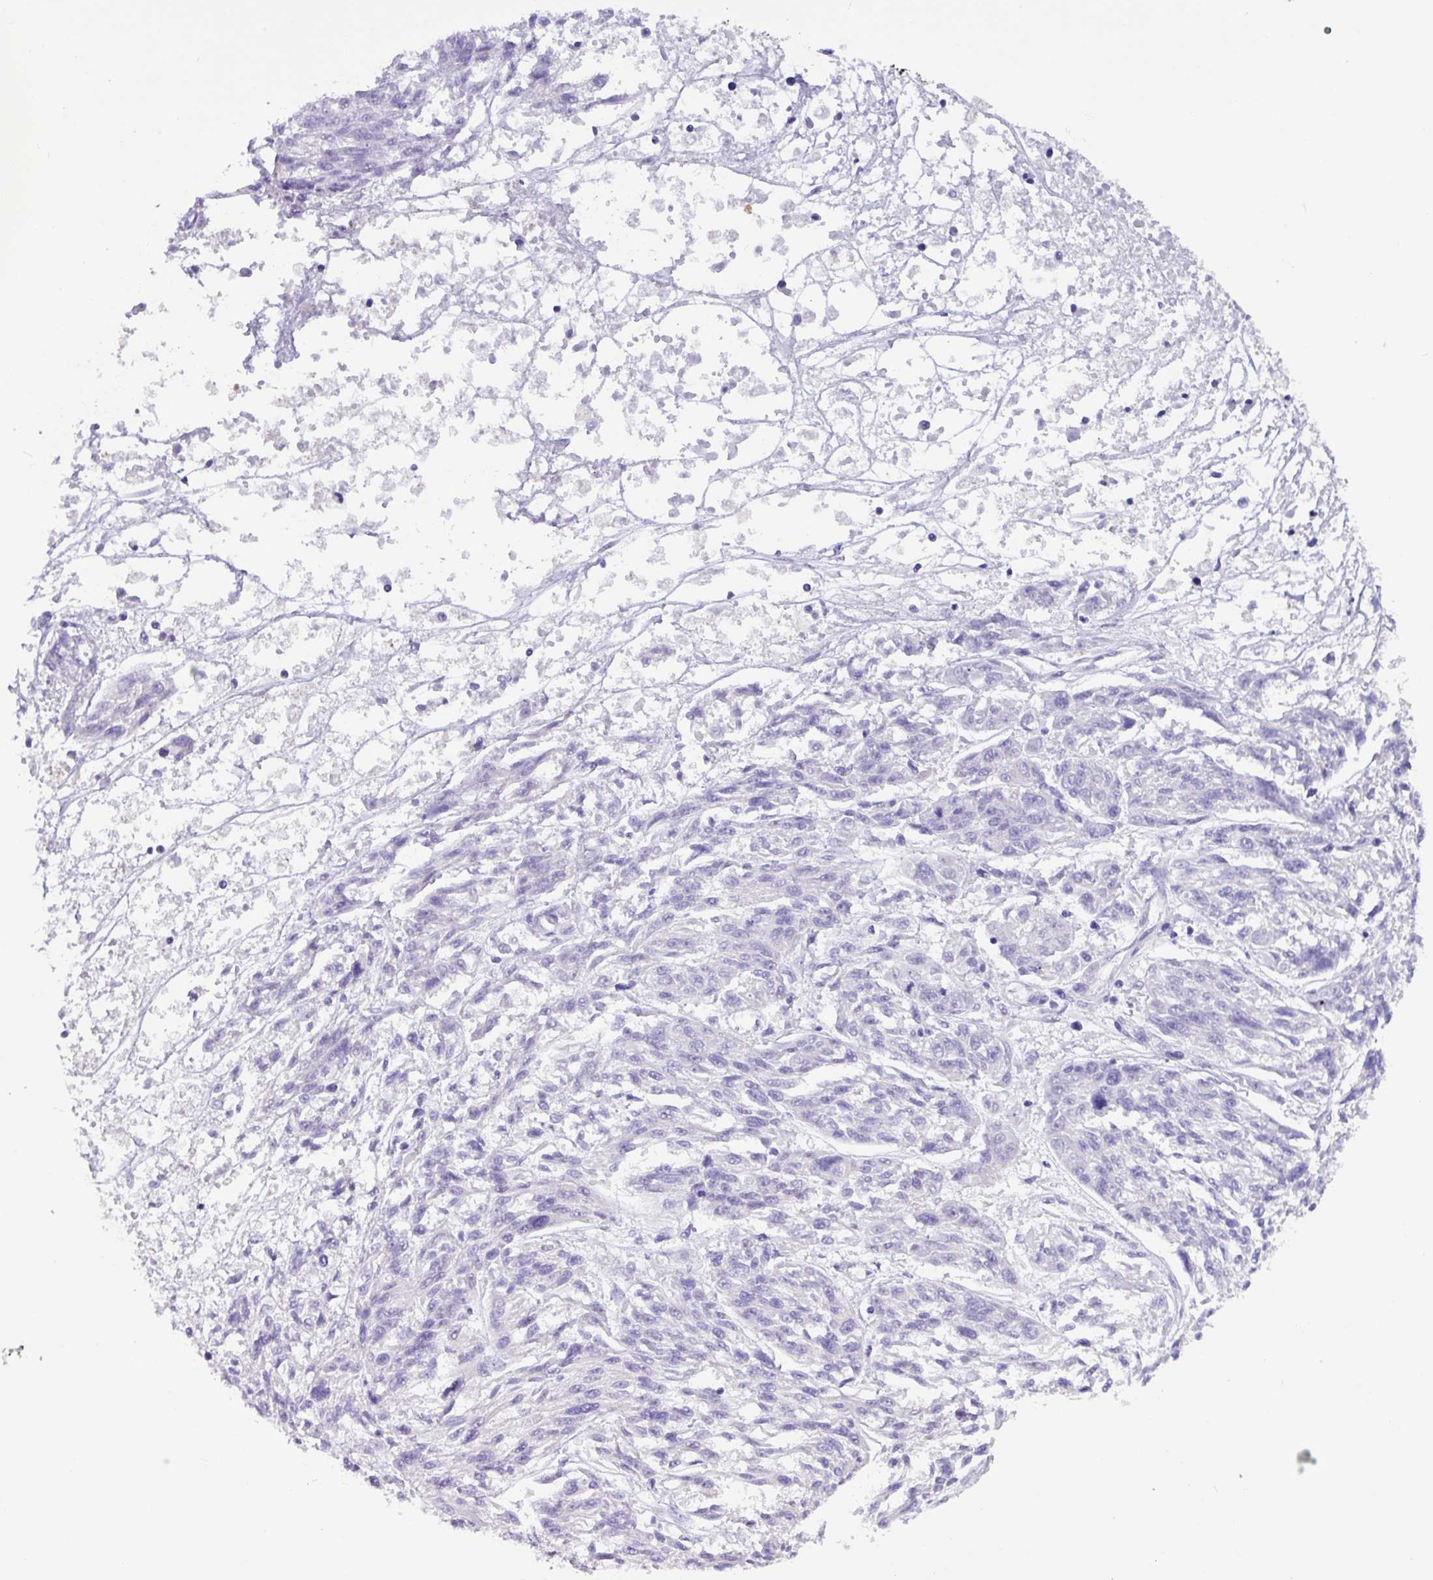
{"staining": {"intensity": "negative", "quantity": "none", "location": "none"}, "tissue": "melanoma", "cell_type": "Tumor cells", "image_type": "cancer", "snomed": [{"axis": "morphology", "description": "Malignant melanoma, NOS"}, {"axis": "topography", "description": "Skin"}], "caption": "Tumor cells are negative for brown protein staining in melanoma.", "gene": "MRM2", "patient": {"sex": "male", "age": 53}}